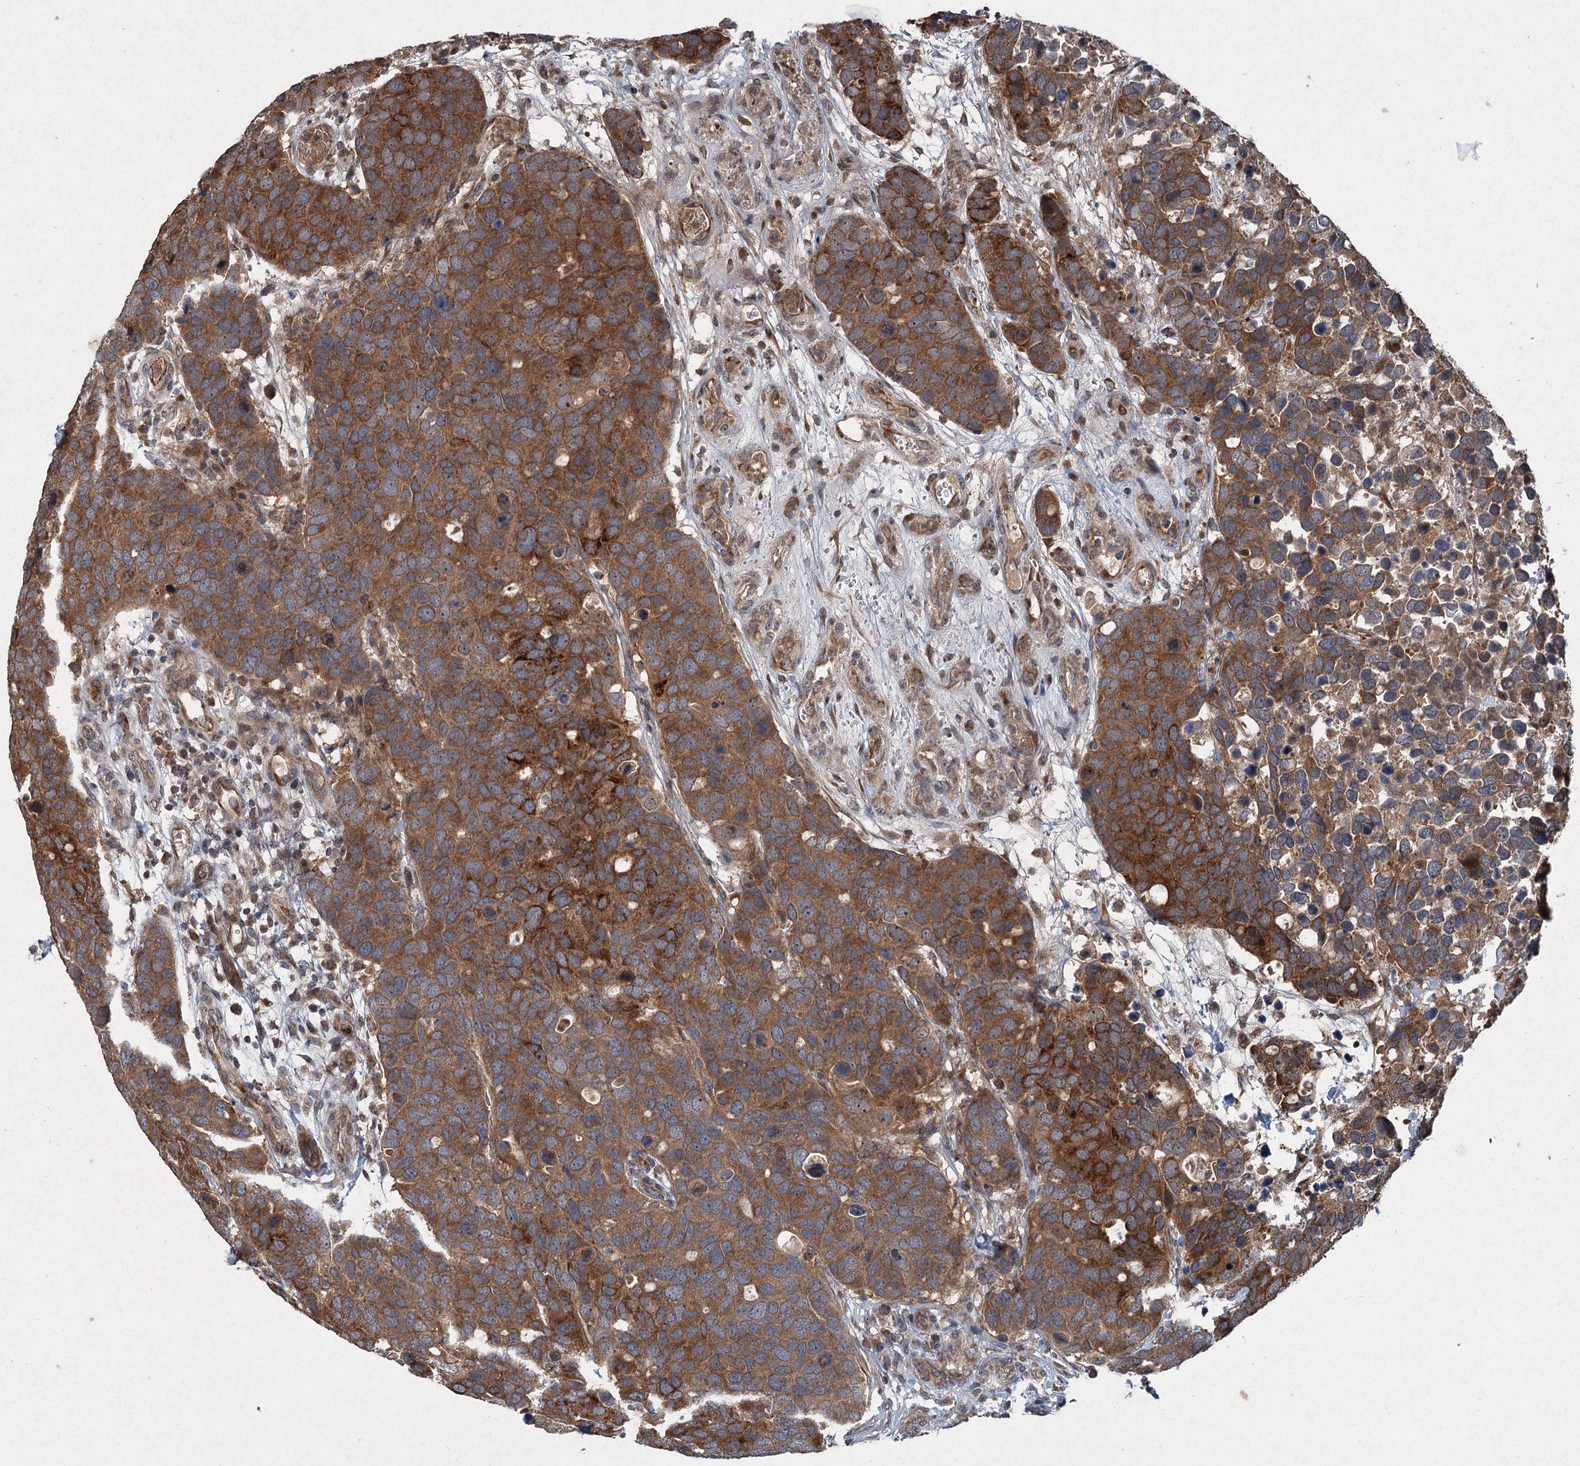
{"staining": {"intensity": "strong", "quantity": ">75%", "location": "cytoplasmic/membranous"}, "tissue": "breast cancer", "cell_type": "Tumor cells", "image_type": "cancer", "snomed": [{"axis": "morphology", "description": "Duct carcinoma"}, {"axis": "topography", "description": "Breast"}], "caption": "A high-resolution micrograph shows IHC staining of breast cancer (invasive ductal carcinoma), which reveals strong cytoplasmic/membranous expression in approximately >75% of tumor cells.", "gene": "ALAS1", "patient": {"sex": "female", "age": 83}}